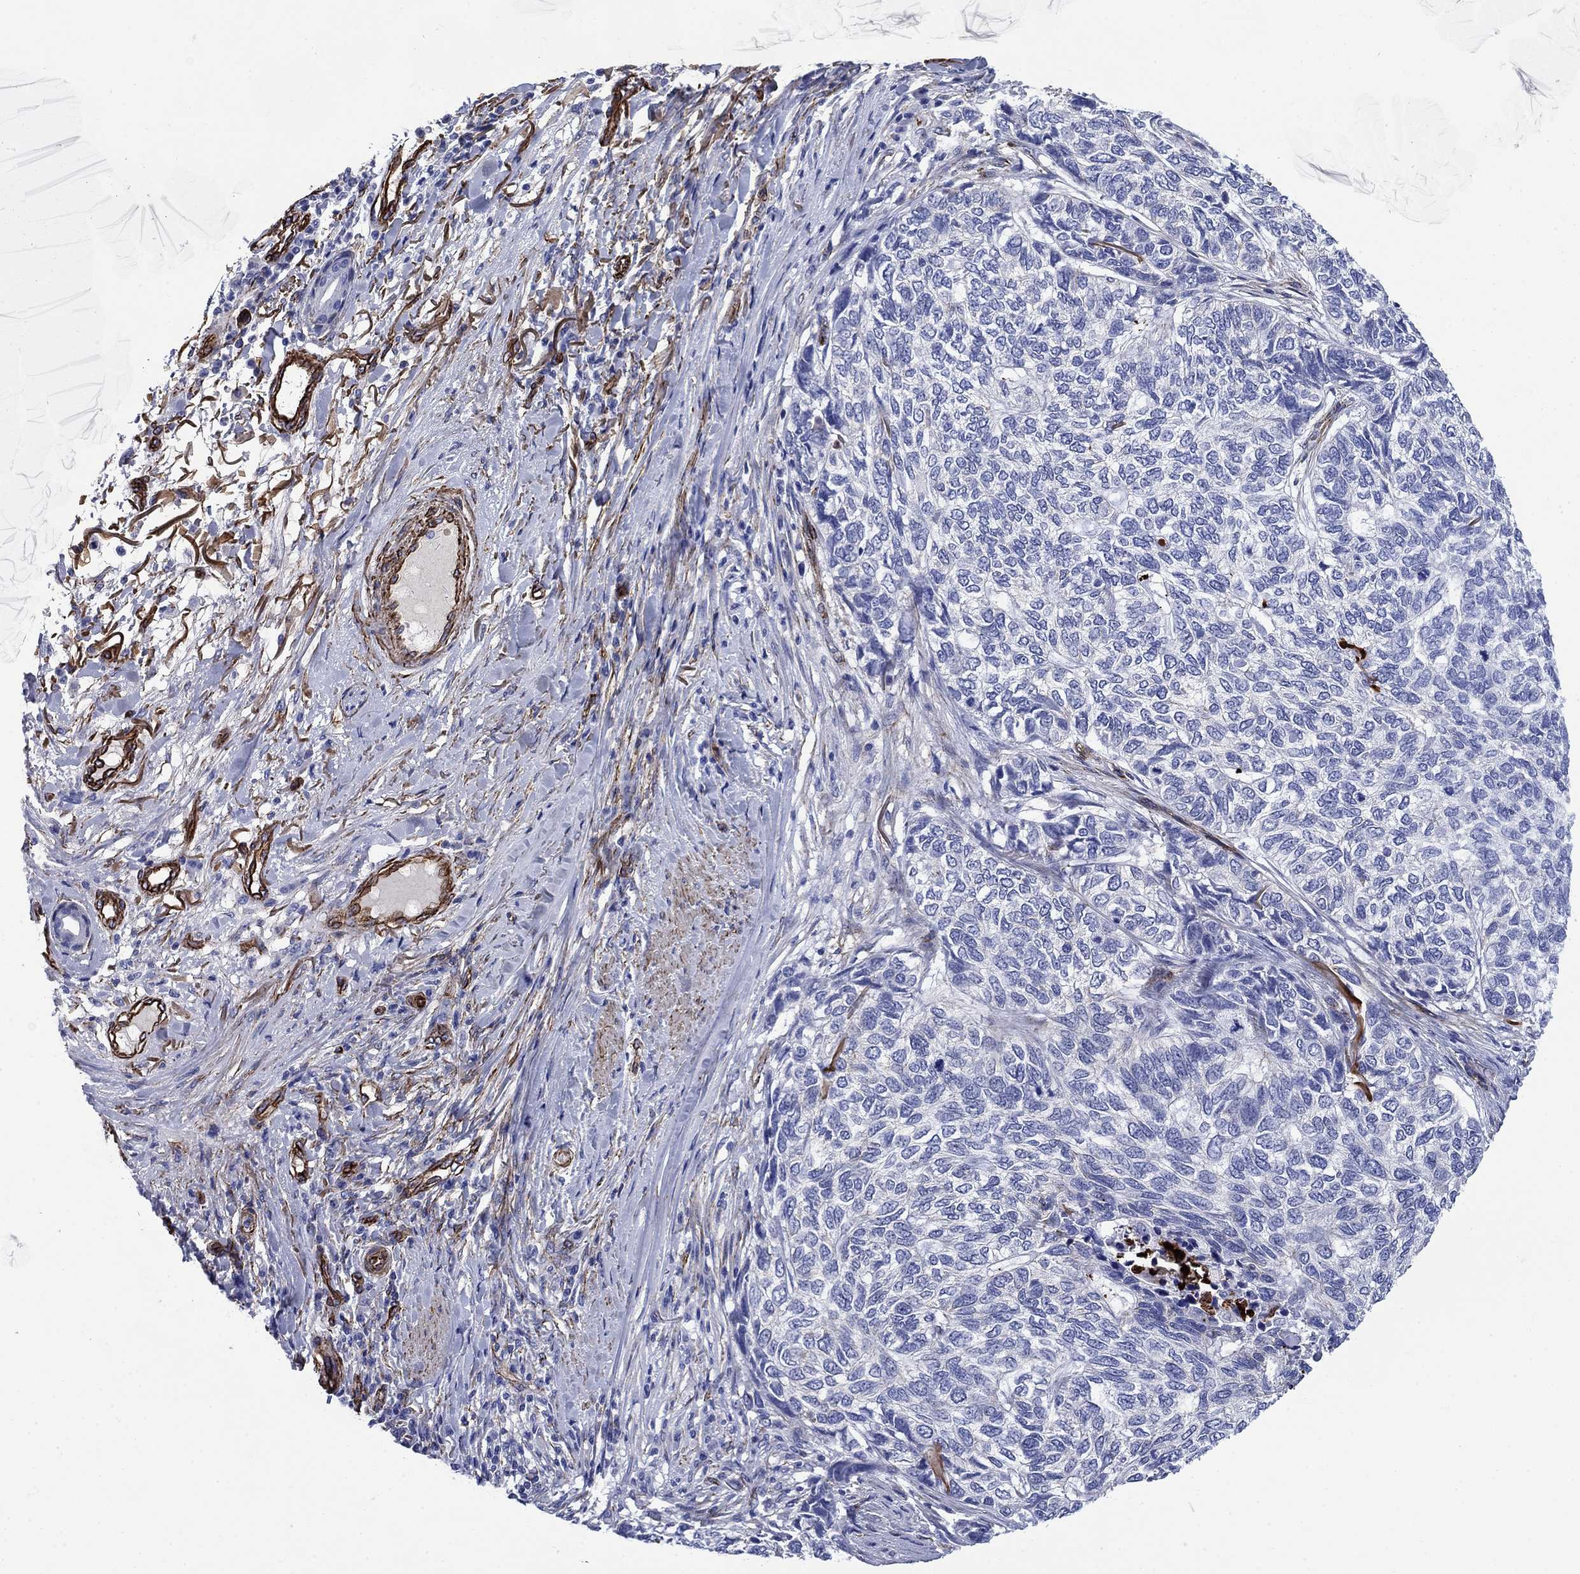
{"staining": {"intensity": "negative", "quantity": "none", "location": "none"}, "tissue": "skin cancer", "cell_type": "Tumor cells", "image_type": "cancer", "snomed": [{"axis": "morphology", "description": "Basal cell carcinoma"}, {"axis": "topography", "description": "Skin"}], "caption": "Immunohistochemical staining of skin cancer exhibits no significant positivity in tumor cells.", "gene": "VTN", "patient": {"sex": "female", "age": 65}}